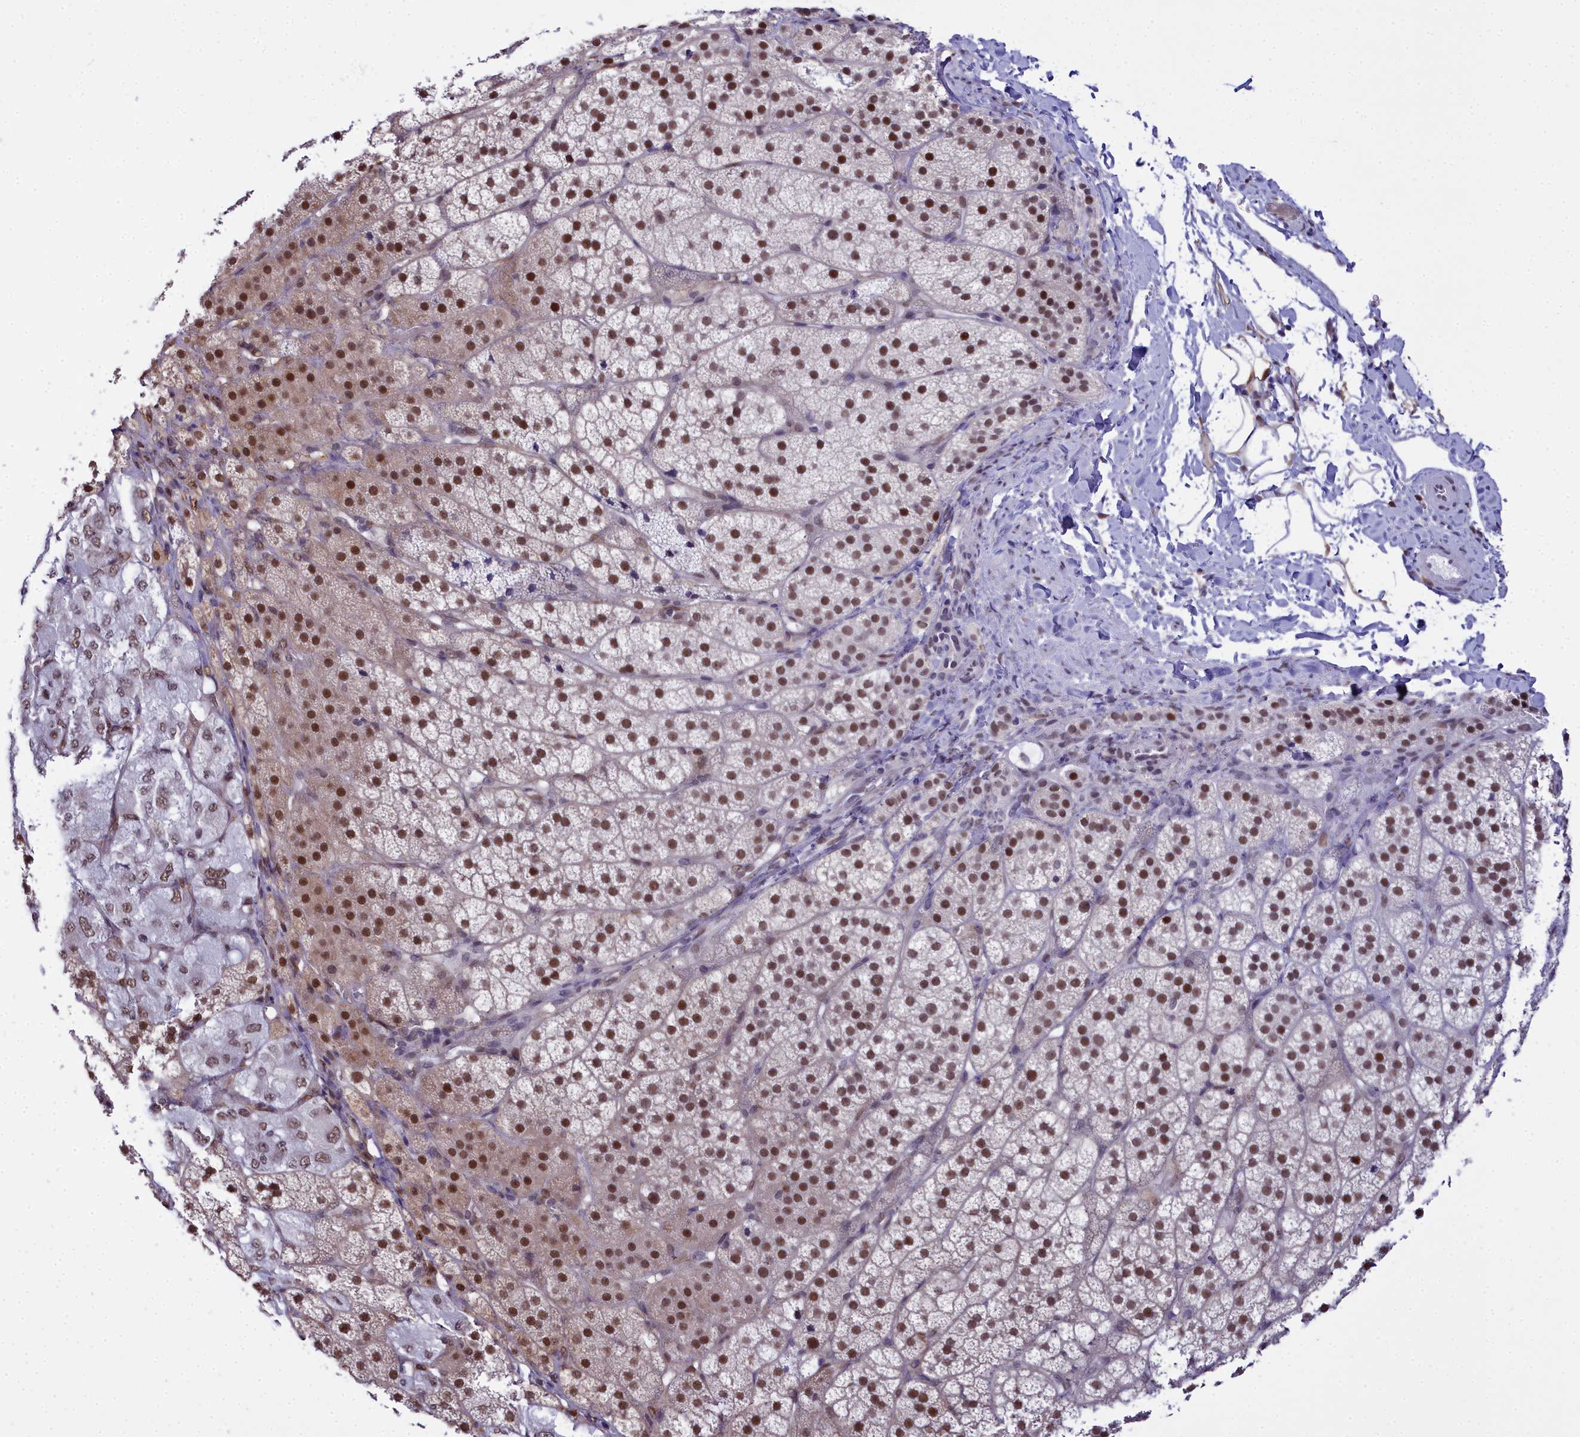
{"staining": {"intensity": "moderate", "quantity": ">75%", "location": "nuclear"}, "tissue": "adrenal gland", "cell_type": "Glandular cells", "image_type": "normal", "snomed": [{"axis": "morphology", "description": "Normal tissue, NOS"}, {"axis": "topography", "description": "Adrenal gland"}], "caption": "Immunohistochemistry (IHC) micrograph of benign human adrenal gland stained for a protein (brown), which shows medium levels of moderate nuclear staining in approximately >75% of glandular cells.", "gene": "RBM12", "patient": {"sex": "female", "age": 44}}